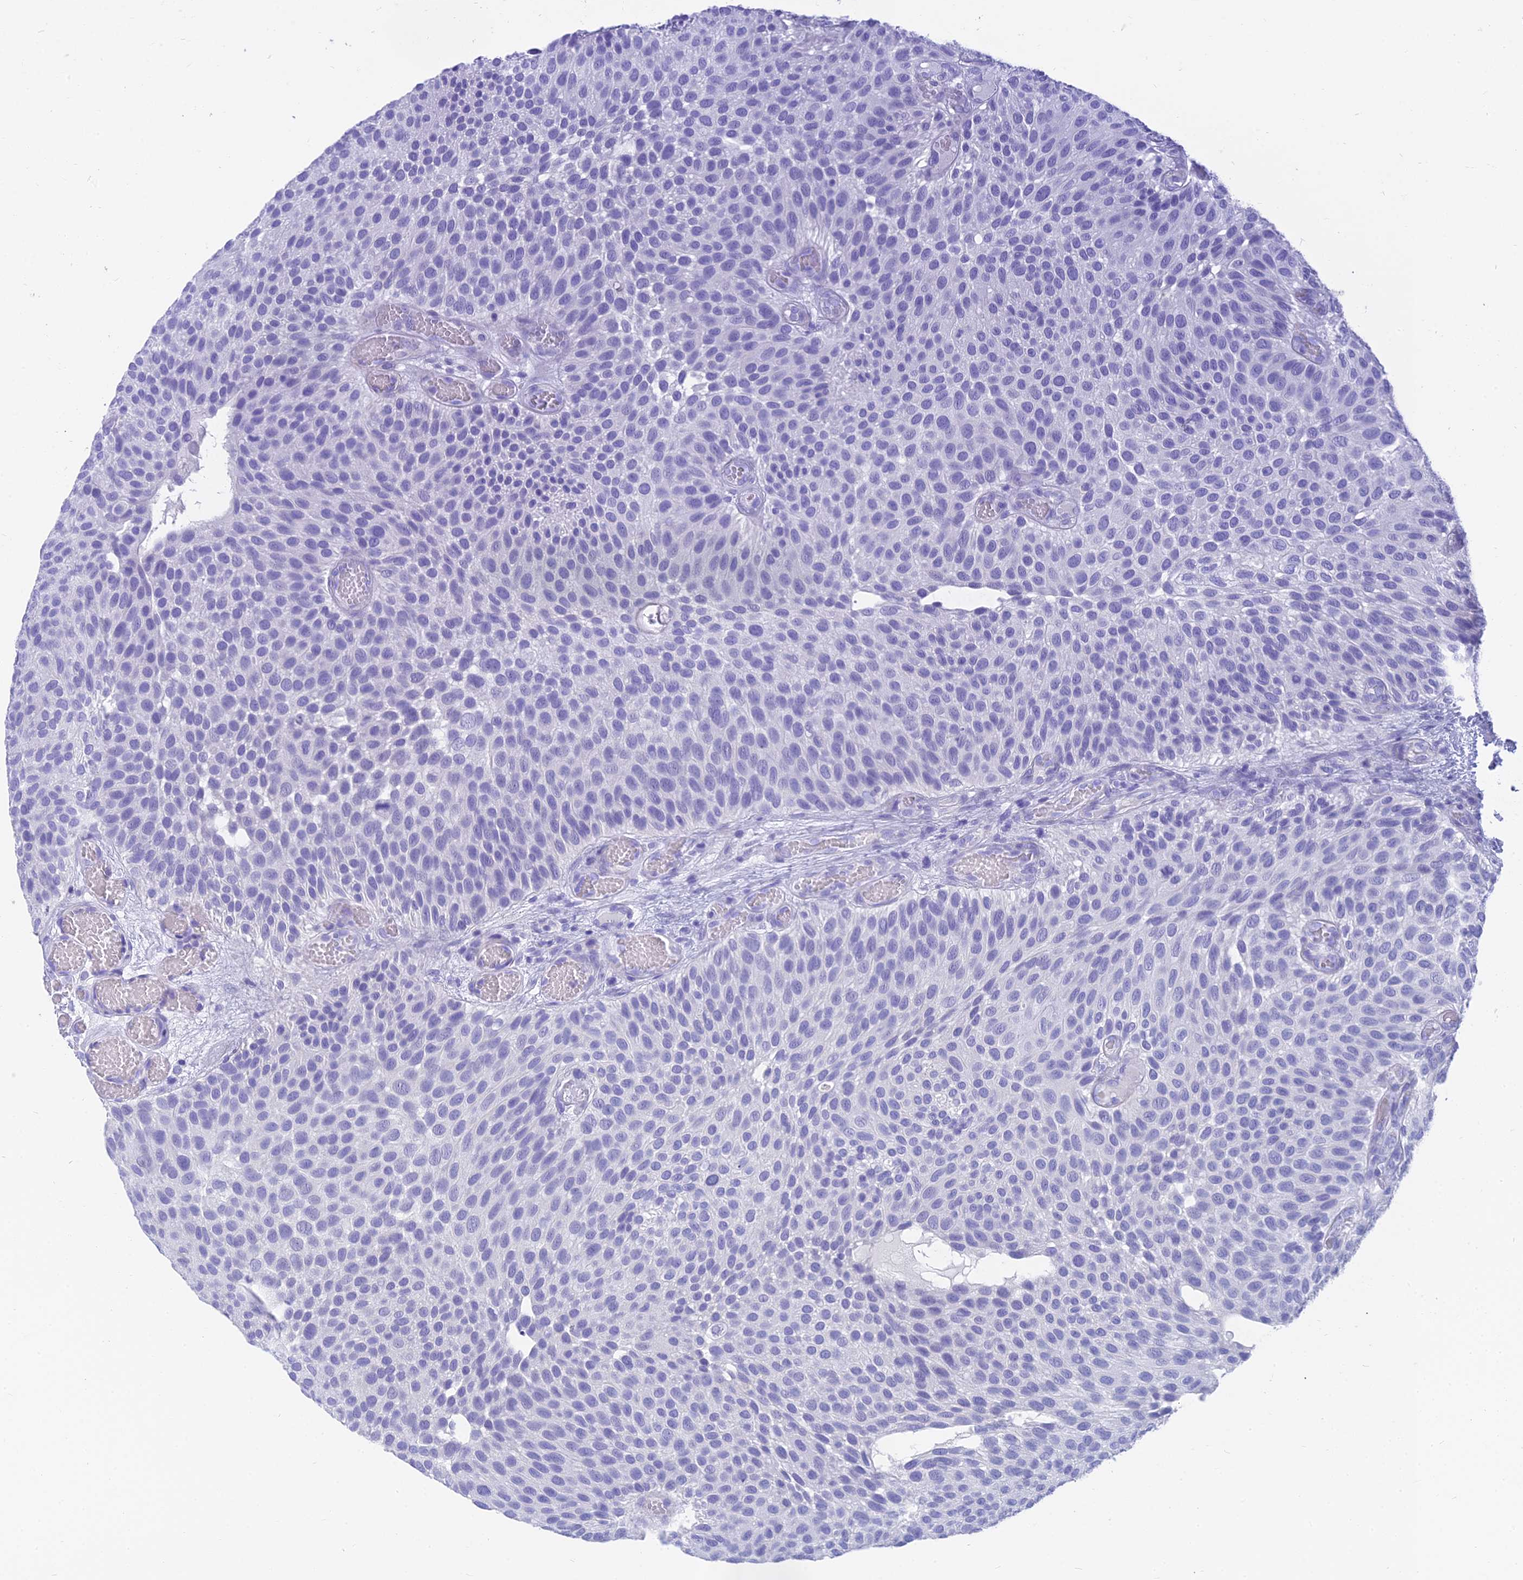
{"staining": {"intensity": "negative", "quantity": "none", "location": "none"}, "tissue": "urothelial cancer", "cell_type": "Tumor cells", "image_type": "cancer", "snomed": [{"axis": "morphology", "description": "Urothelial carcinoma, Low grade"}, {"axis": "topography", "description": "Urinary bladder"}], "caption": "Human low-grade urothelial carcinoma stained for a protein using immunohistochemistry (IHC) reveals no staining in tumor cells.", "gene": "SLC36A2", "patient": {"sex": "male", "age": 89}}